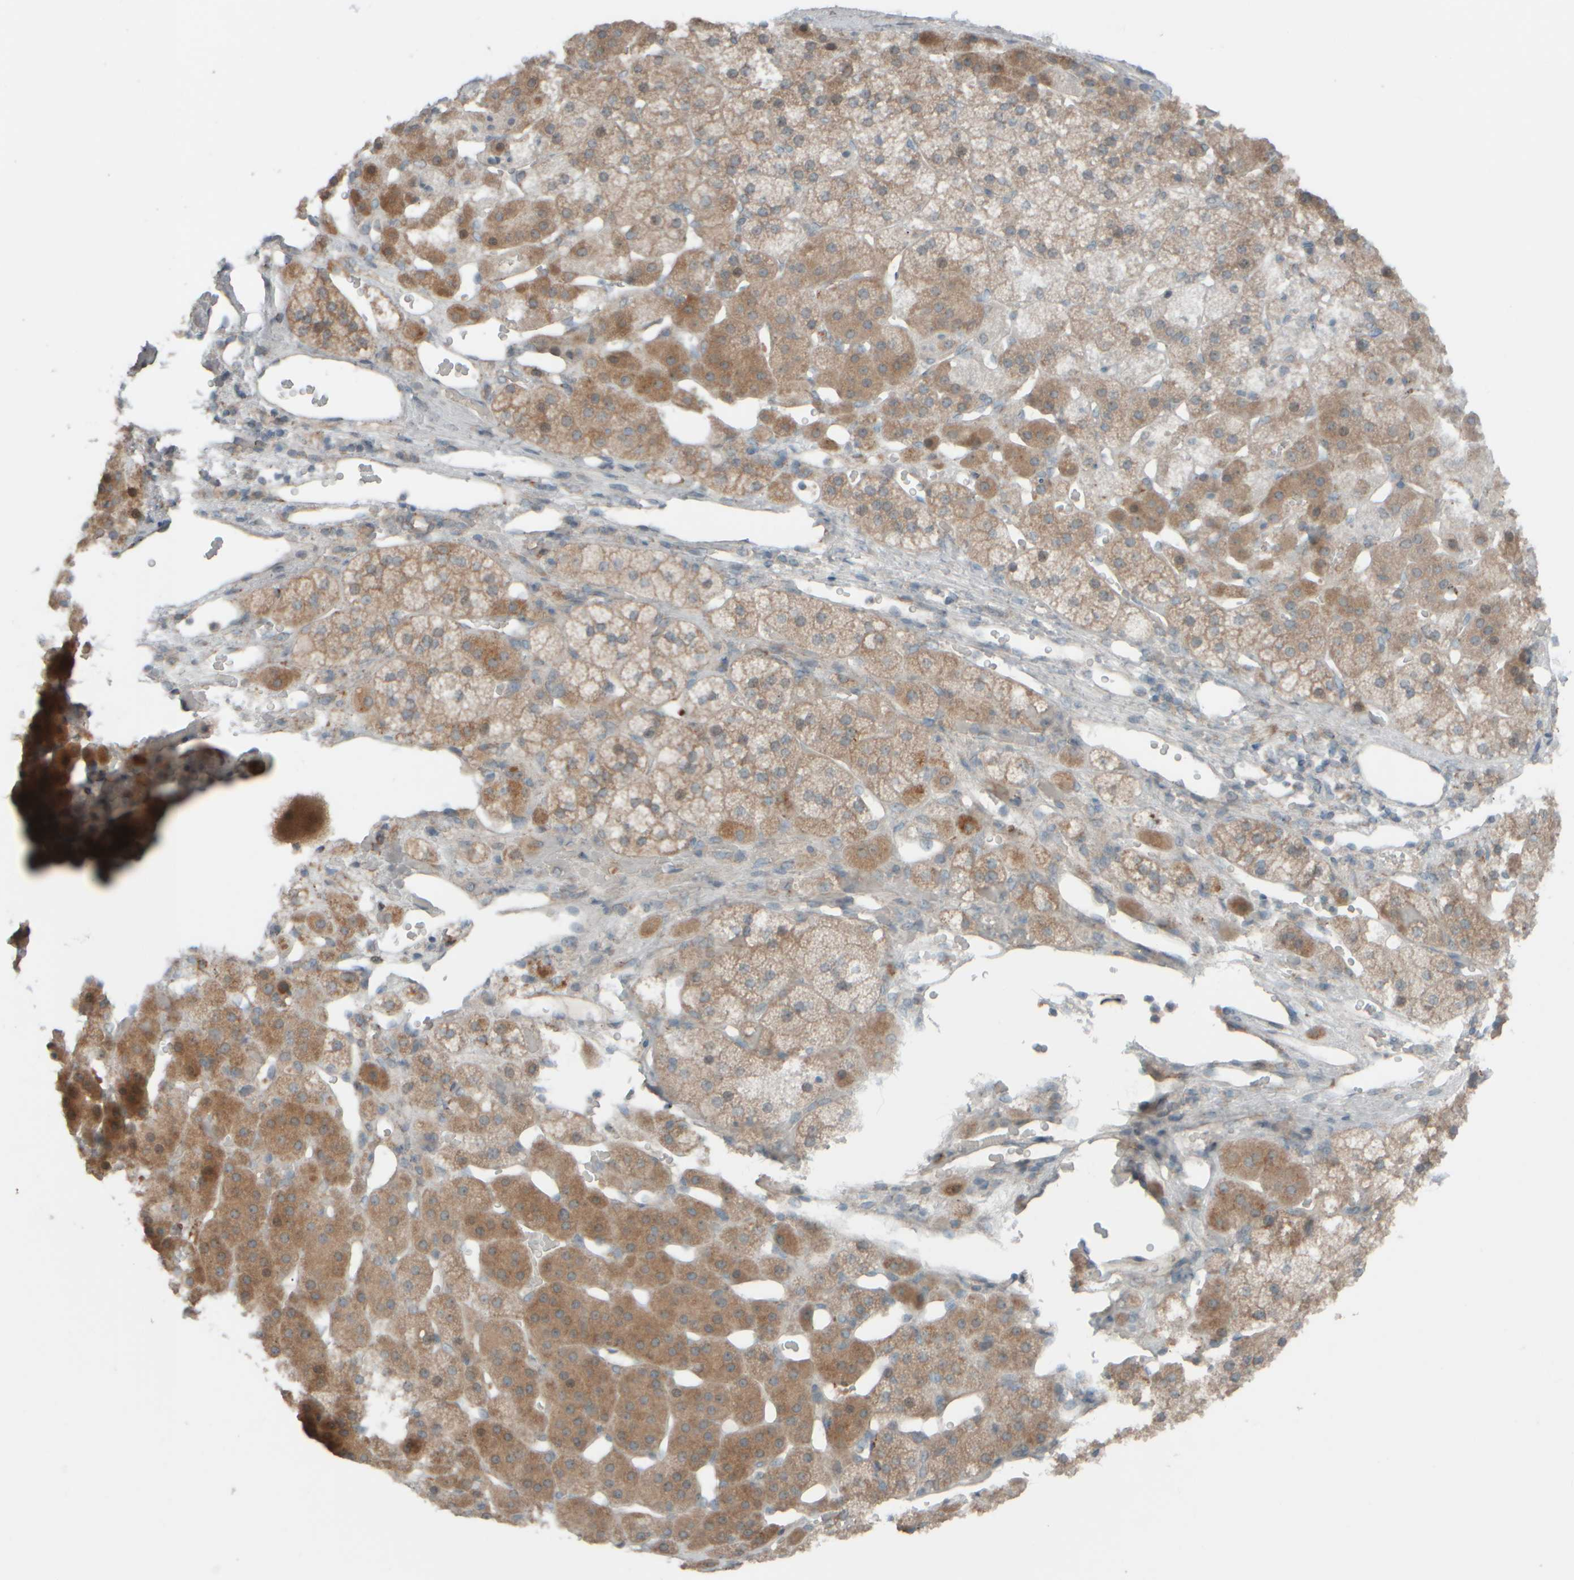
{"staining": {"intensity": "moderate", "quantity": ">75%", "location": "cytoplasmic/membranous"}, "tissue": "adrenal gland", "cell_type": "Glandular cells", "image_type": "normal", "snomed": [{"axis": "morphology", "description": "Normal tissue, NOS"}, {"axis": "topography", "description": "Adrenal gland"}], "caption": "Immunohistochemistry (IHC) (DAB (3,3'-diaminobenzidine)) staining of unremarkable human adrenal gland reveals moderate cytoplasmic/membranous protein staining in about >75% of glandular cells.", "gene": "HGS", "patient": {"sex": "female", "age": 44}}